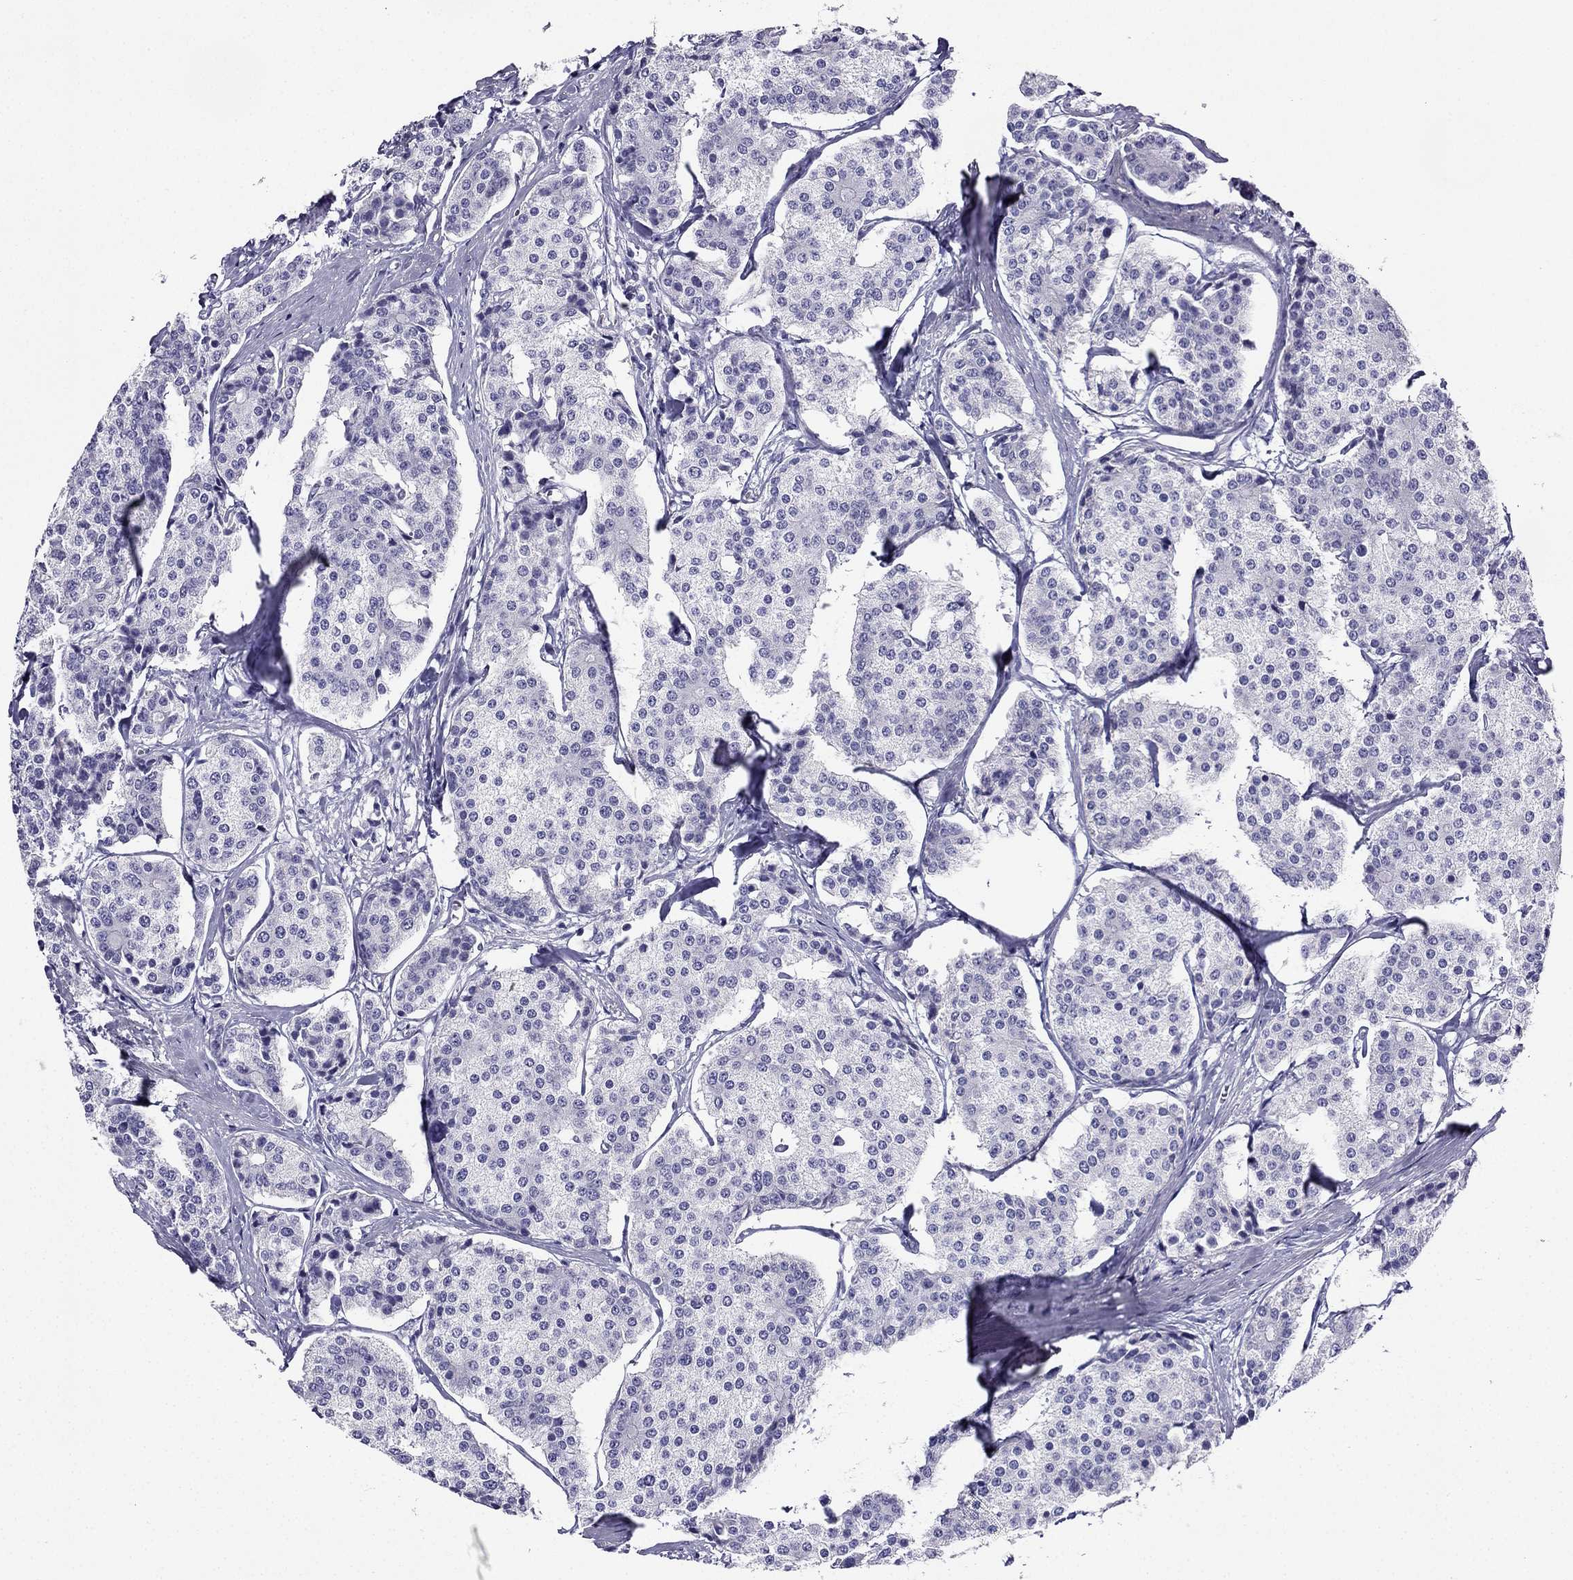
{"staining": {"intensity": "negative", "quantity": "none", "location": "none"}, "tissue": "carcinoid", "cell_type": "Tumor cells", "image_type": "cancer", "snomed": [{"axis": "morphology", "description": "Carcinoid, malignant, NOS"}, {"axis": "topography", "description": "Small intestine"}], "caption": "An image of carcinoid stained for a protein exhibits no brown staining in tumor cells.", "gene": "KIF5A", "patient": {"sex": "female", "age": 65}}